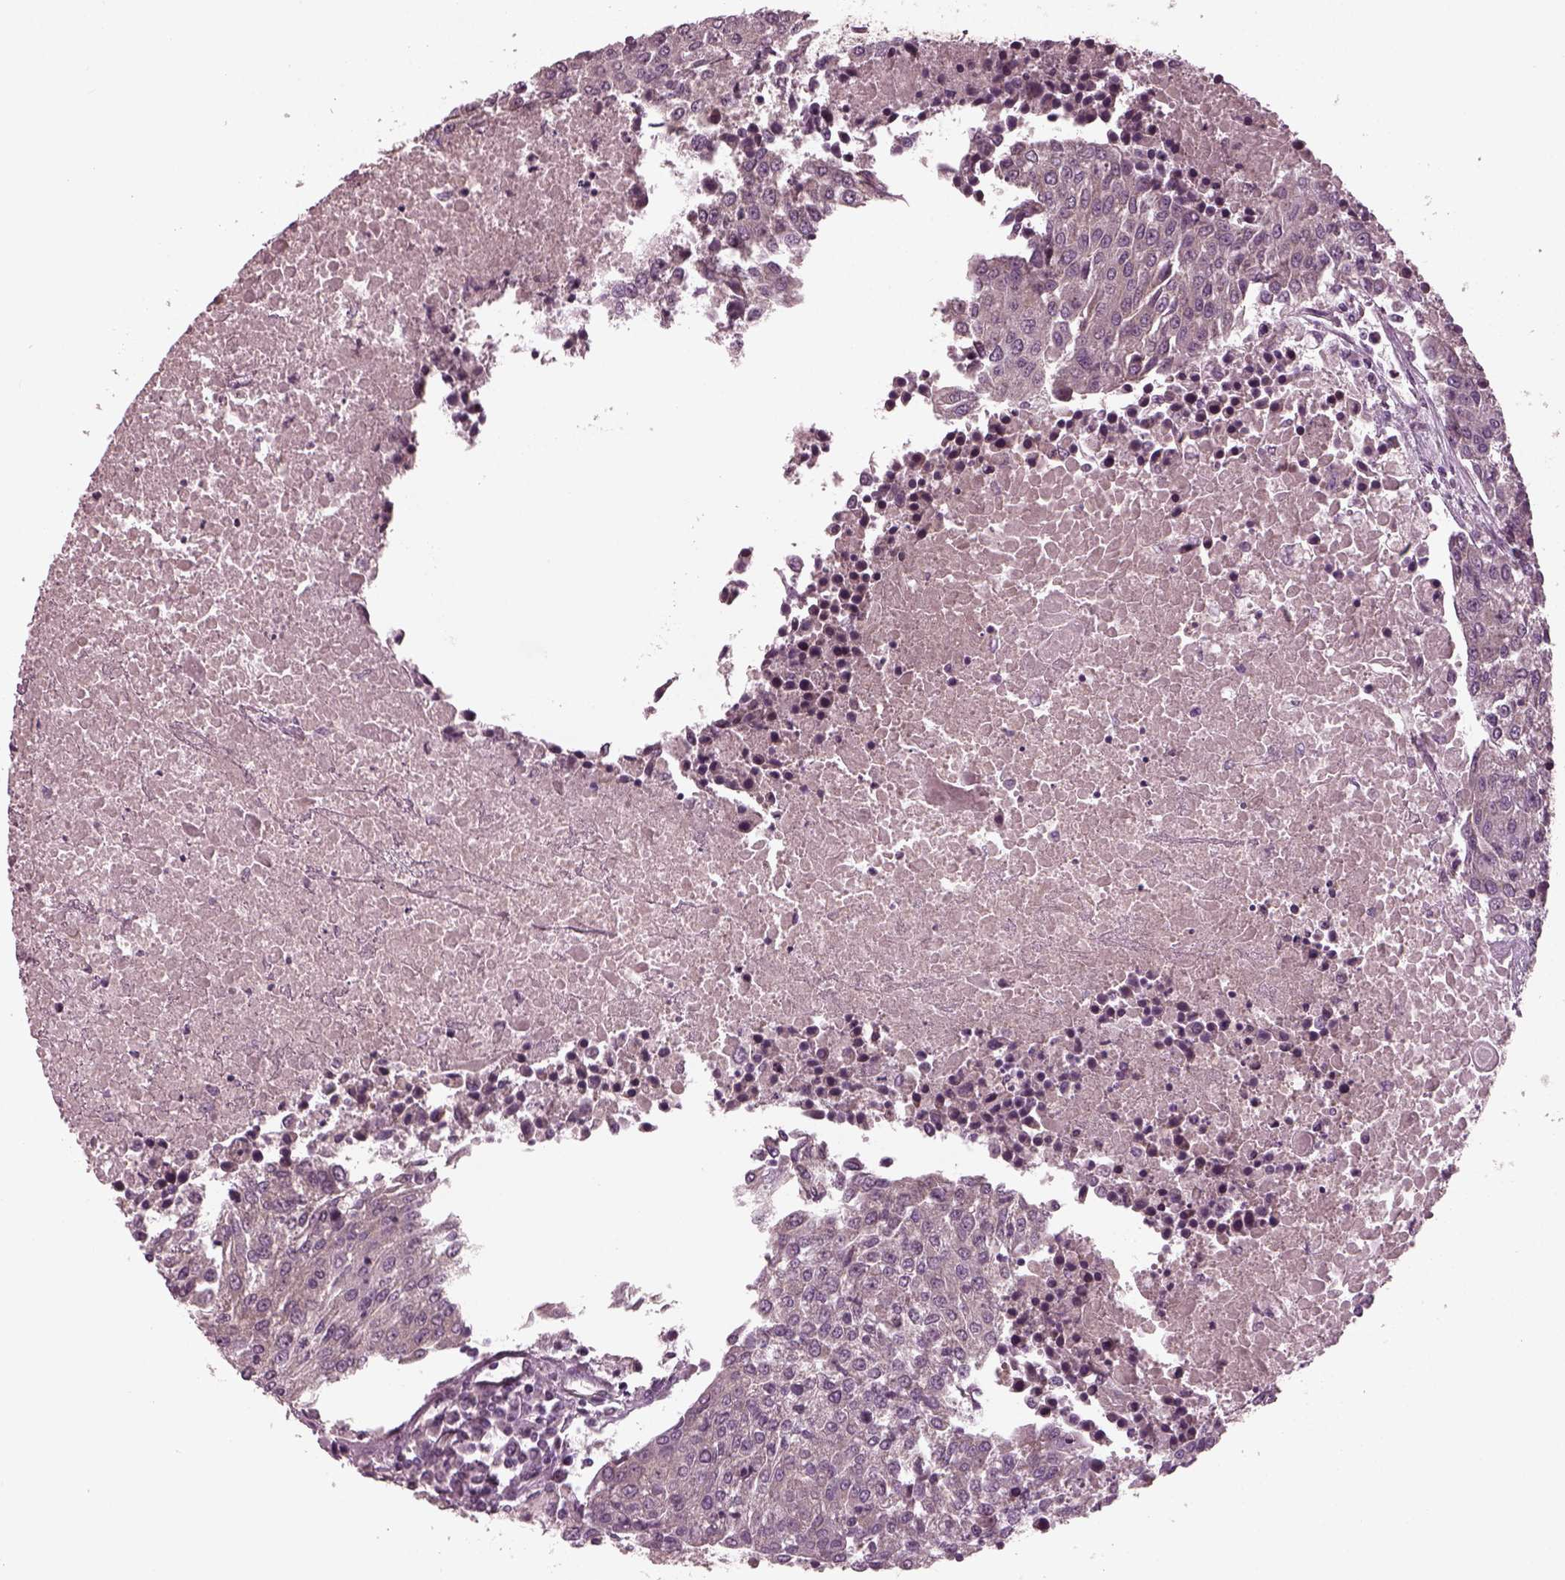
{"staining": {"intensity": "moderate", "quantity": "25%-75%", "location": "cytoplasmic/membranous"}, "tissue": "urothelial cancer", "cell_type": "Tumor cells", "image_type": "cancer", "snomed": [{"axis": "morphology", "description": "Urothelial carcinoma, High grade"}, {"axis": "topography", "description": "Urinary bladder"}], "caption": "Urothelial cancer was stained to show a protein in brown. There is medium levels of moderate cytoplasmic/membranous positivity in about 25%-75% of tumor cells.", "gene": "TUBG1", "patient": {"sex": "female", "age": 85}}